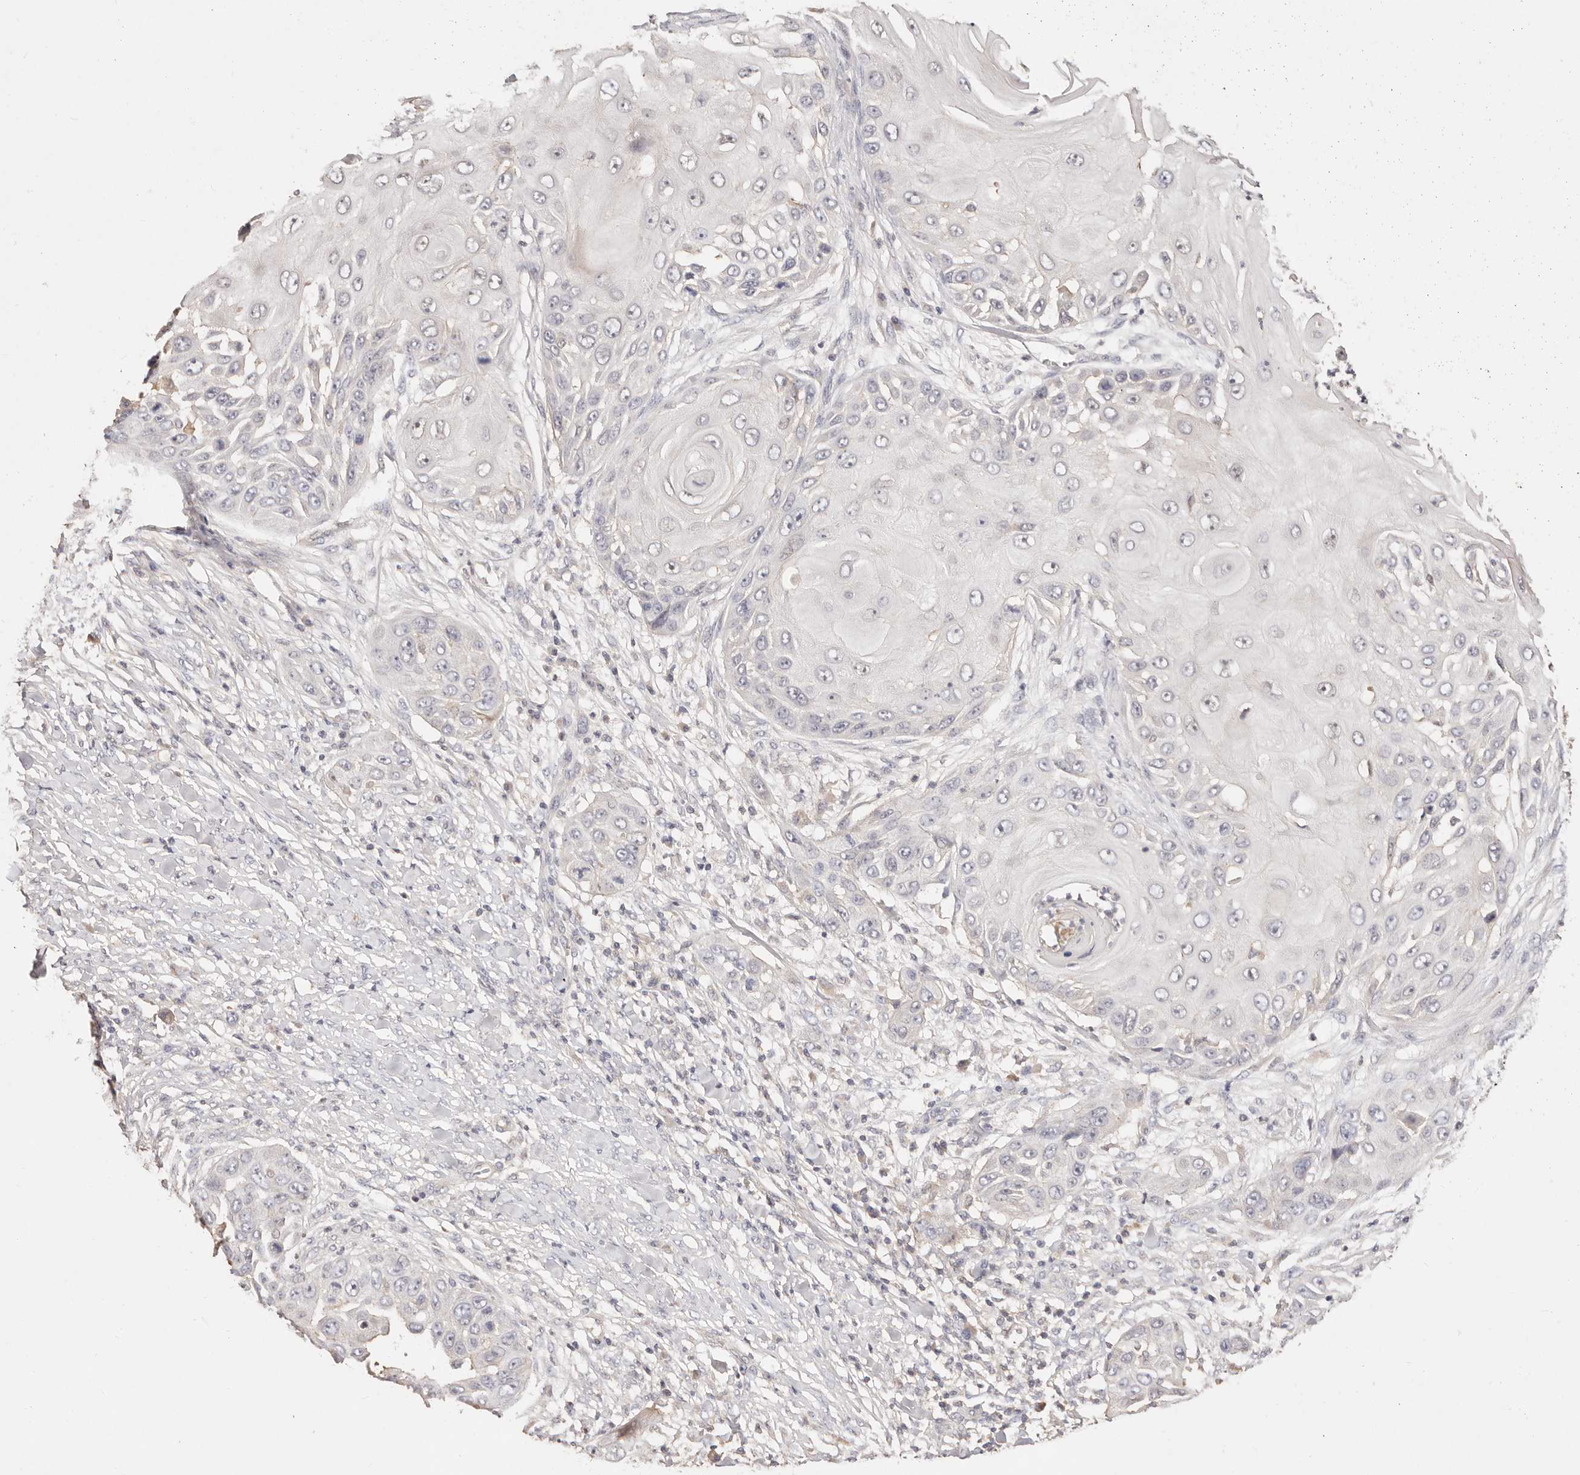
{"staining": {"intensity": "negative", "quantity": "none", "location": "none"}, "tissue": "skin cancer", "cell_type": "Tumor cells", "image_type": "cancer", "snomed": [{"axis": "morphology", "description": "Squamous cell carcinoma, NOS"}, {"axis": "topography", "description": "Skin"}], "caption": "High power microscopy histopathology image of an IHC photomicrograph of skin cancer (squamous cell carcinoma), revealing no significant positivity in tumor cells. Brightfield microscopy of IHC stained with DAB (3,3'-diaminobenzidine) (brown) and hematoxylin (blue), captured at high magnification.", "gene": "CXADR", "patient": {"sex": "female", "age": 44}}